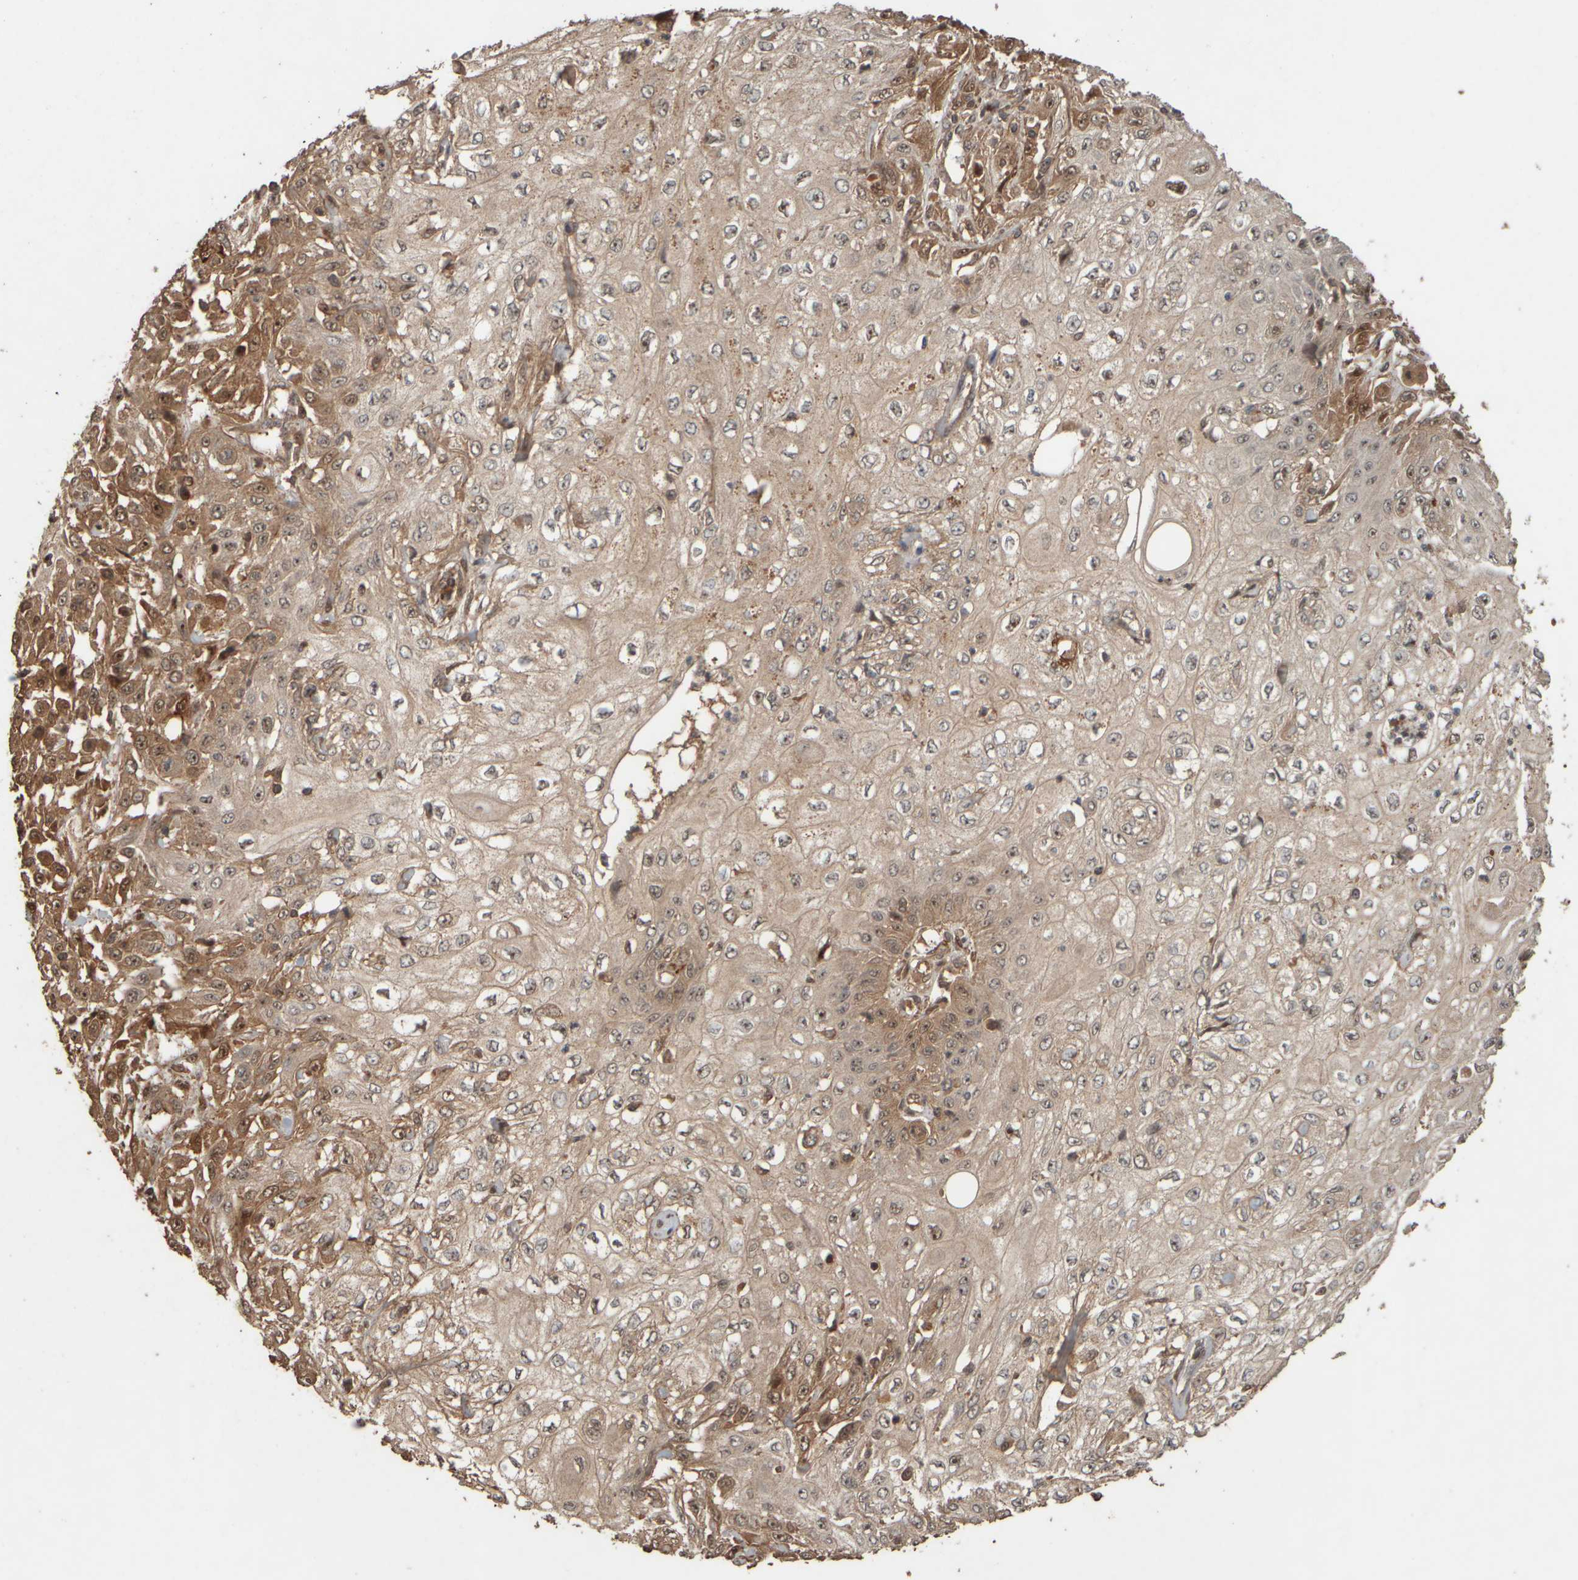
{"staining": {"intensity": "moderate", "quantity": ">75%", "location": "cytoplasmic/membranous,nuclear"}, "tissue": "skin cancer", "cell_type": "Tumor cells", "image_type": "cancer", "snomed": [{"axis": "morphology", "description": "Squamous cell carcinoma, NOS"}, {"axis": "morphology", "description": "Squamous cell carcinoma, metastatic, NOS"}, {"axis": "topography", "description": "Skin"}, {"axis": "topography", "description": "Lymph node"}], "caption": "There is medium levels of moderate cytoplasmic/membranous and nuclear positivity in tumor cells of skin squamous cell carcinoma, as demonstrated by immunohistochemical staining (brown color).", "gene": "SPHK1", "patient": {"sex": "male", "age": 75}}